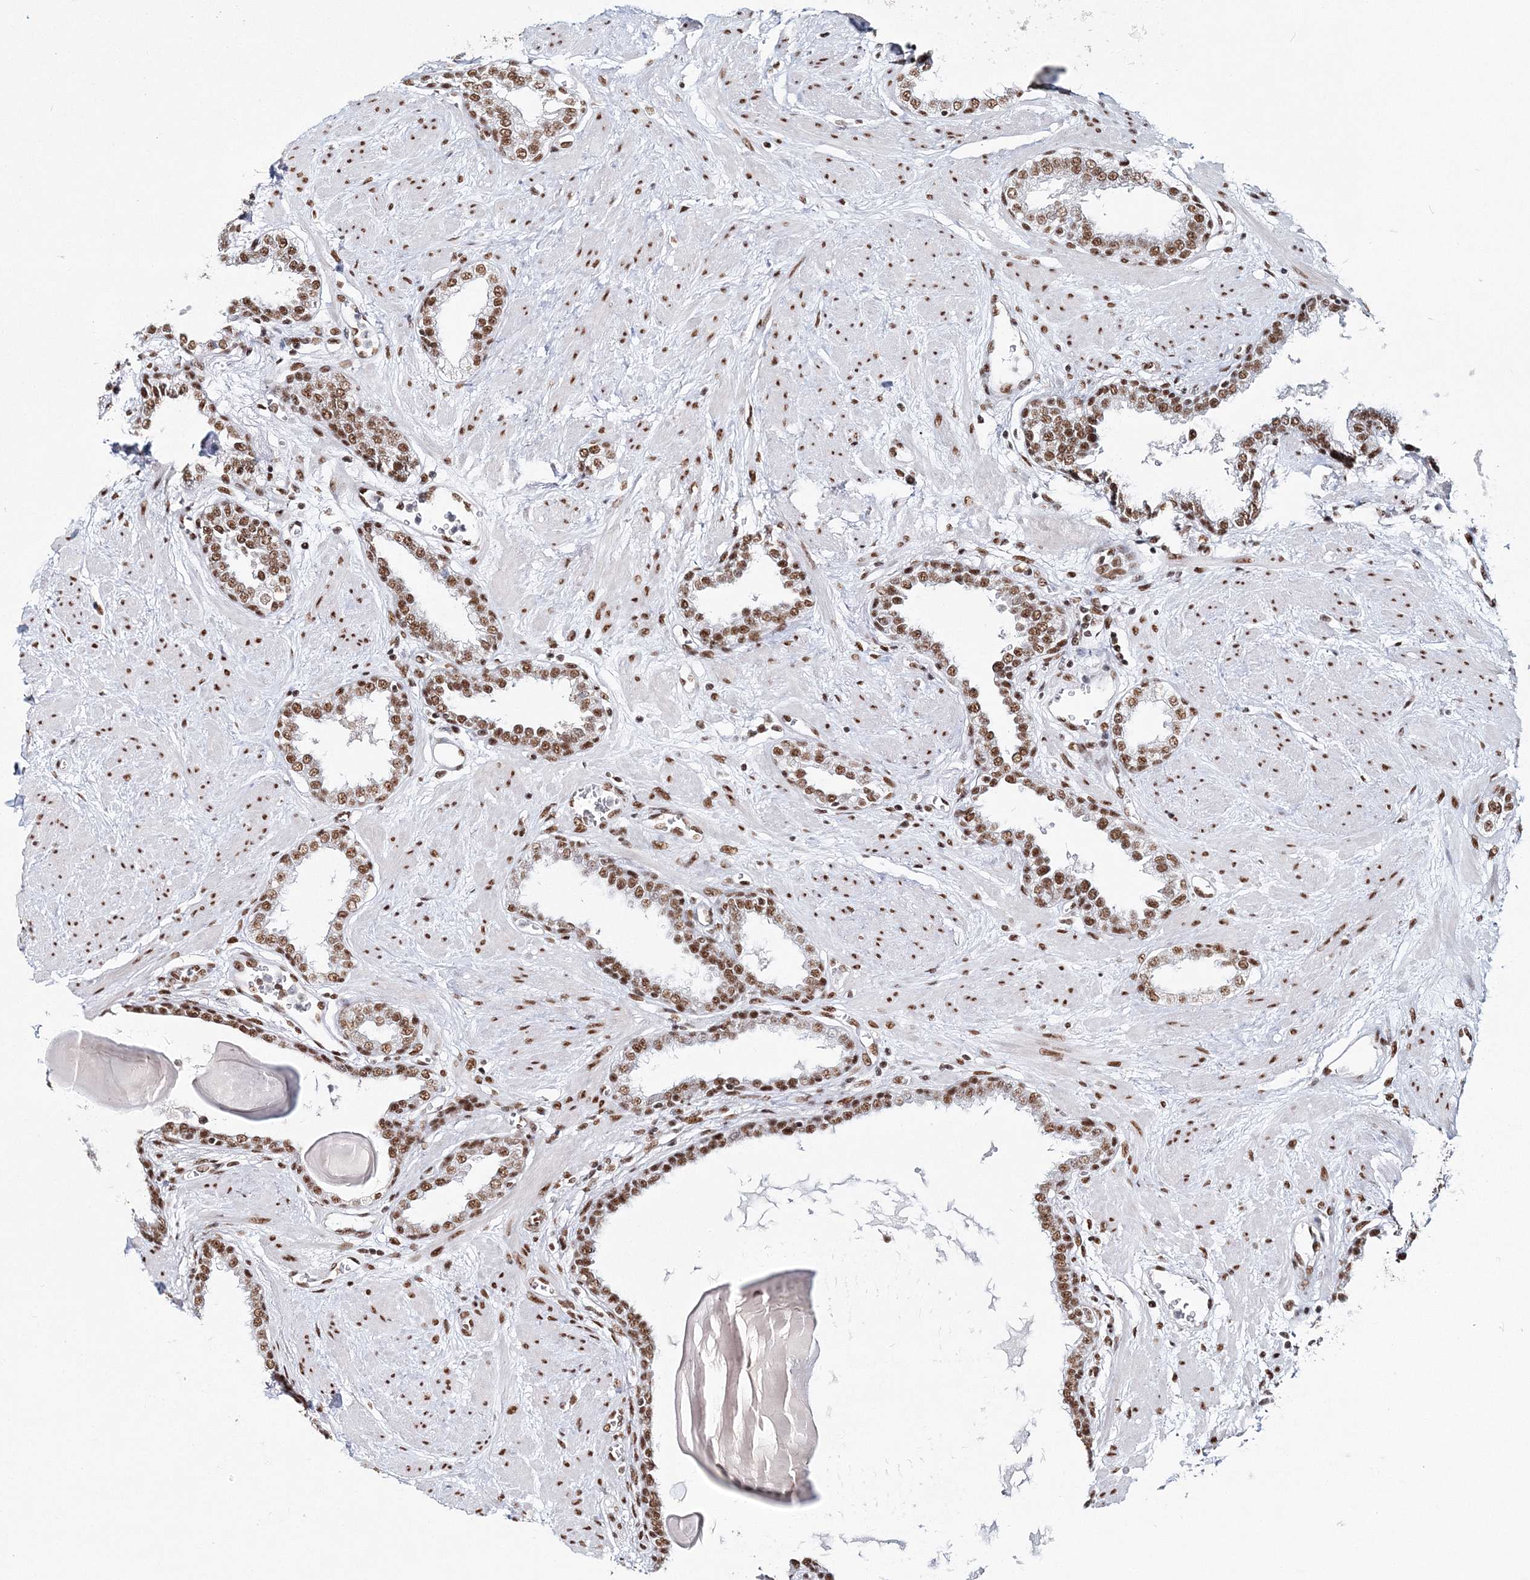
{"staining": {"intensity": "moderate", "quantity": ">75%", "location": "nuclear"}, "tissue": "prostate", "cell_type": "Glandular cells", "image_type": "normal", "snomed": [{"axis": "morphology", "description": "Normal tissue, NOS"}, {"axis": "topography", "description": "Prostate"}], "caption": "IHC of unremarkable human prostate demonstrates medium levels of moderate nuclear staining in about >75% of glandular cells.", "gene": "ENSG00000290315", "patient": {"sex": "male", "age": 51}}